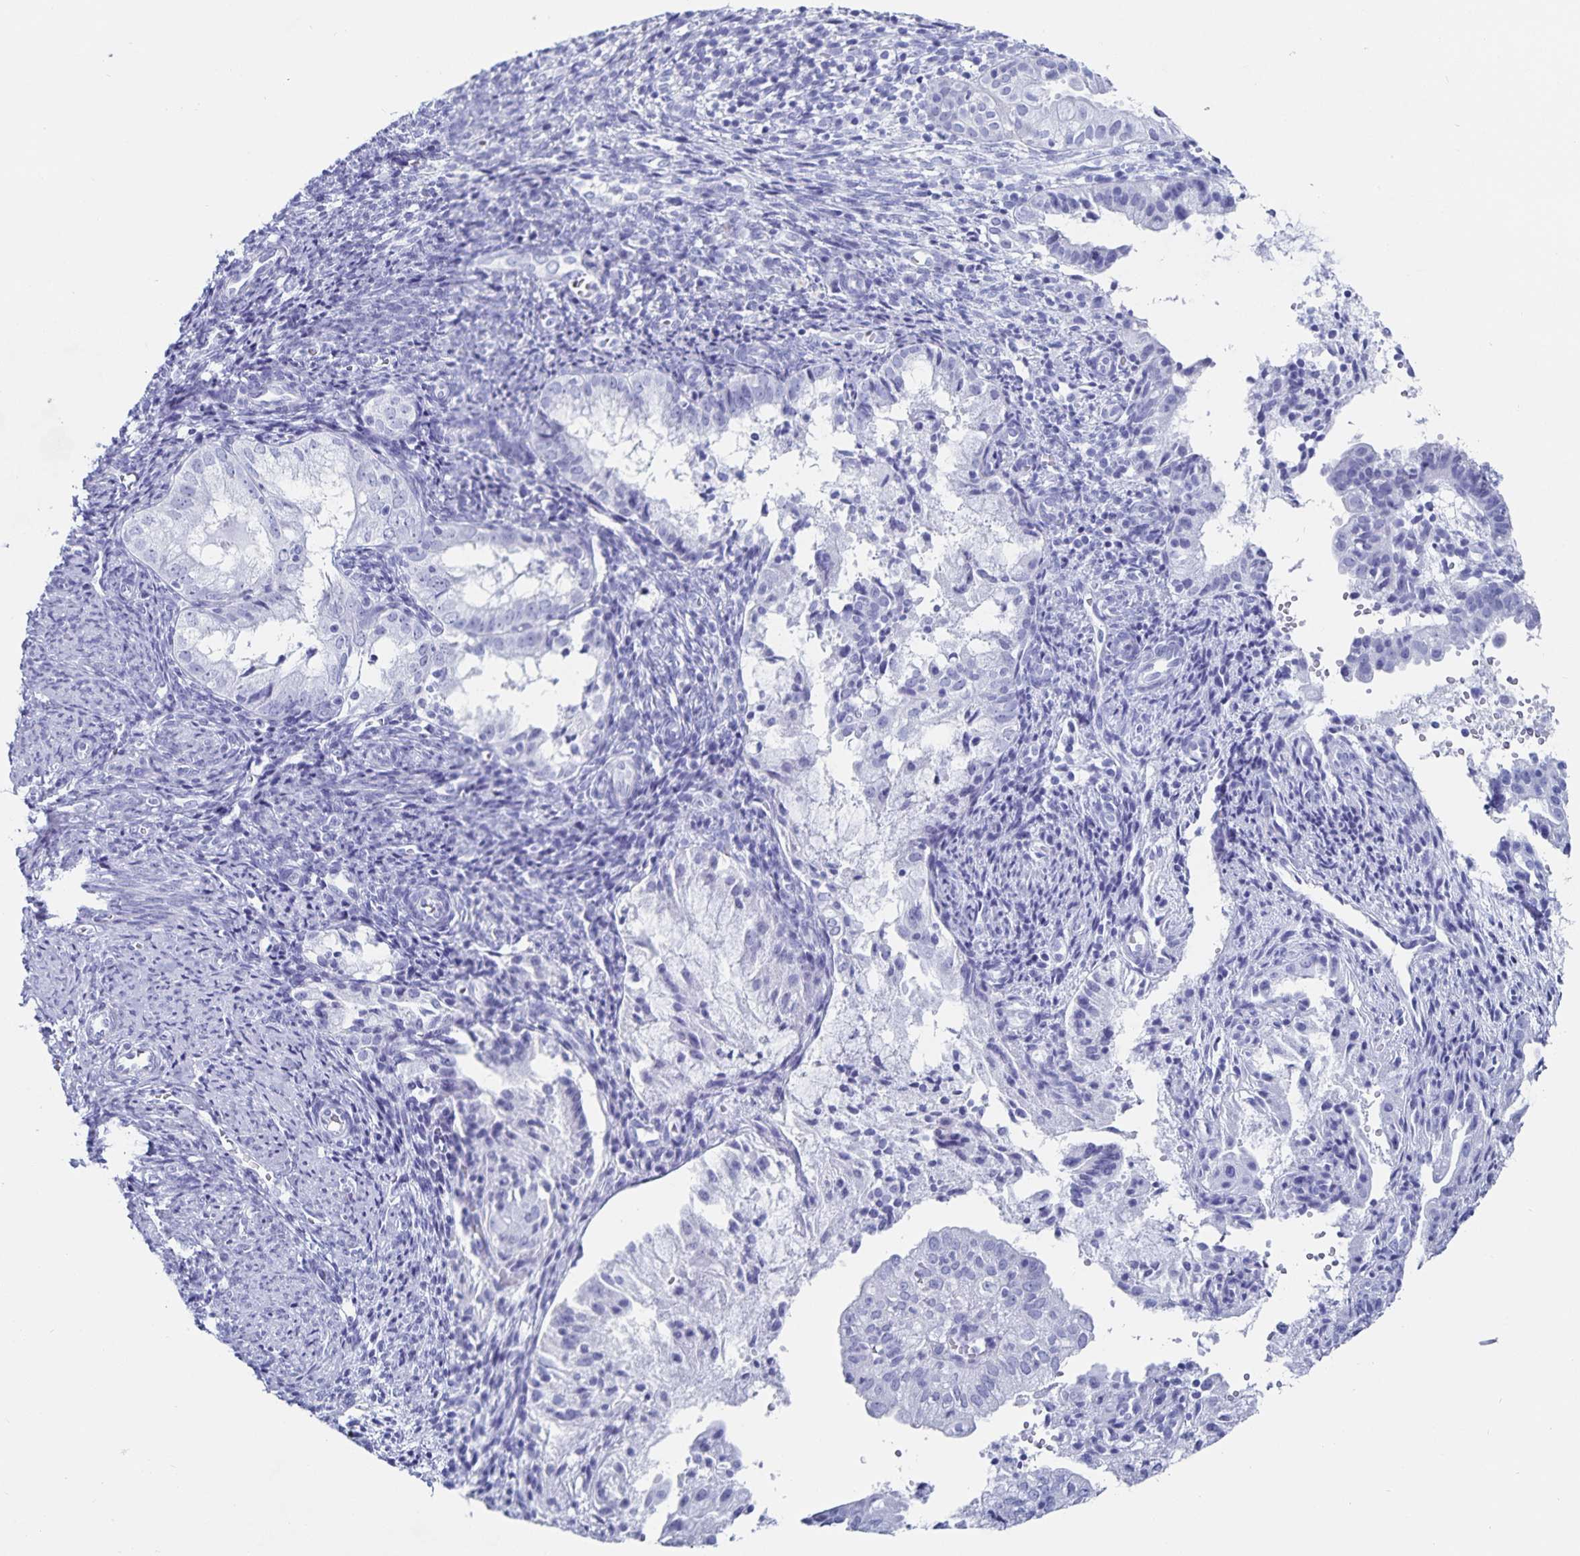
{"staining": {"intensity": "negative", "quantity": "none", "location": "none"}, "tissue": "endometrial cancer", "cell_type": "Tumor cells", "image_type": "cancer", "snomed": [{"axis": "morphology", "description": "Adenocarcinoma, NOS"}, {"axis": "topography", "description": "Endometrium"}], "caption": "Micrograph shows no protein positivity in tumor cells of endometrial cancer (adenocarcinoma) tissue.", "gene": "C19orf73", "patient": {"sex": "female", "age": 55}}